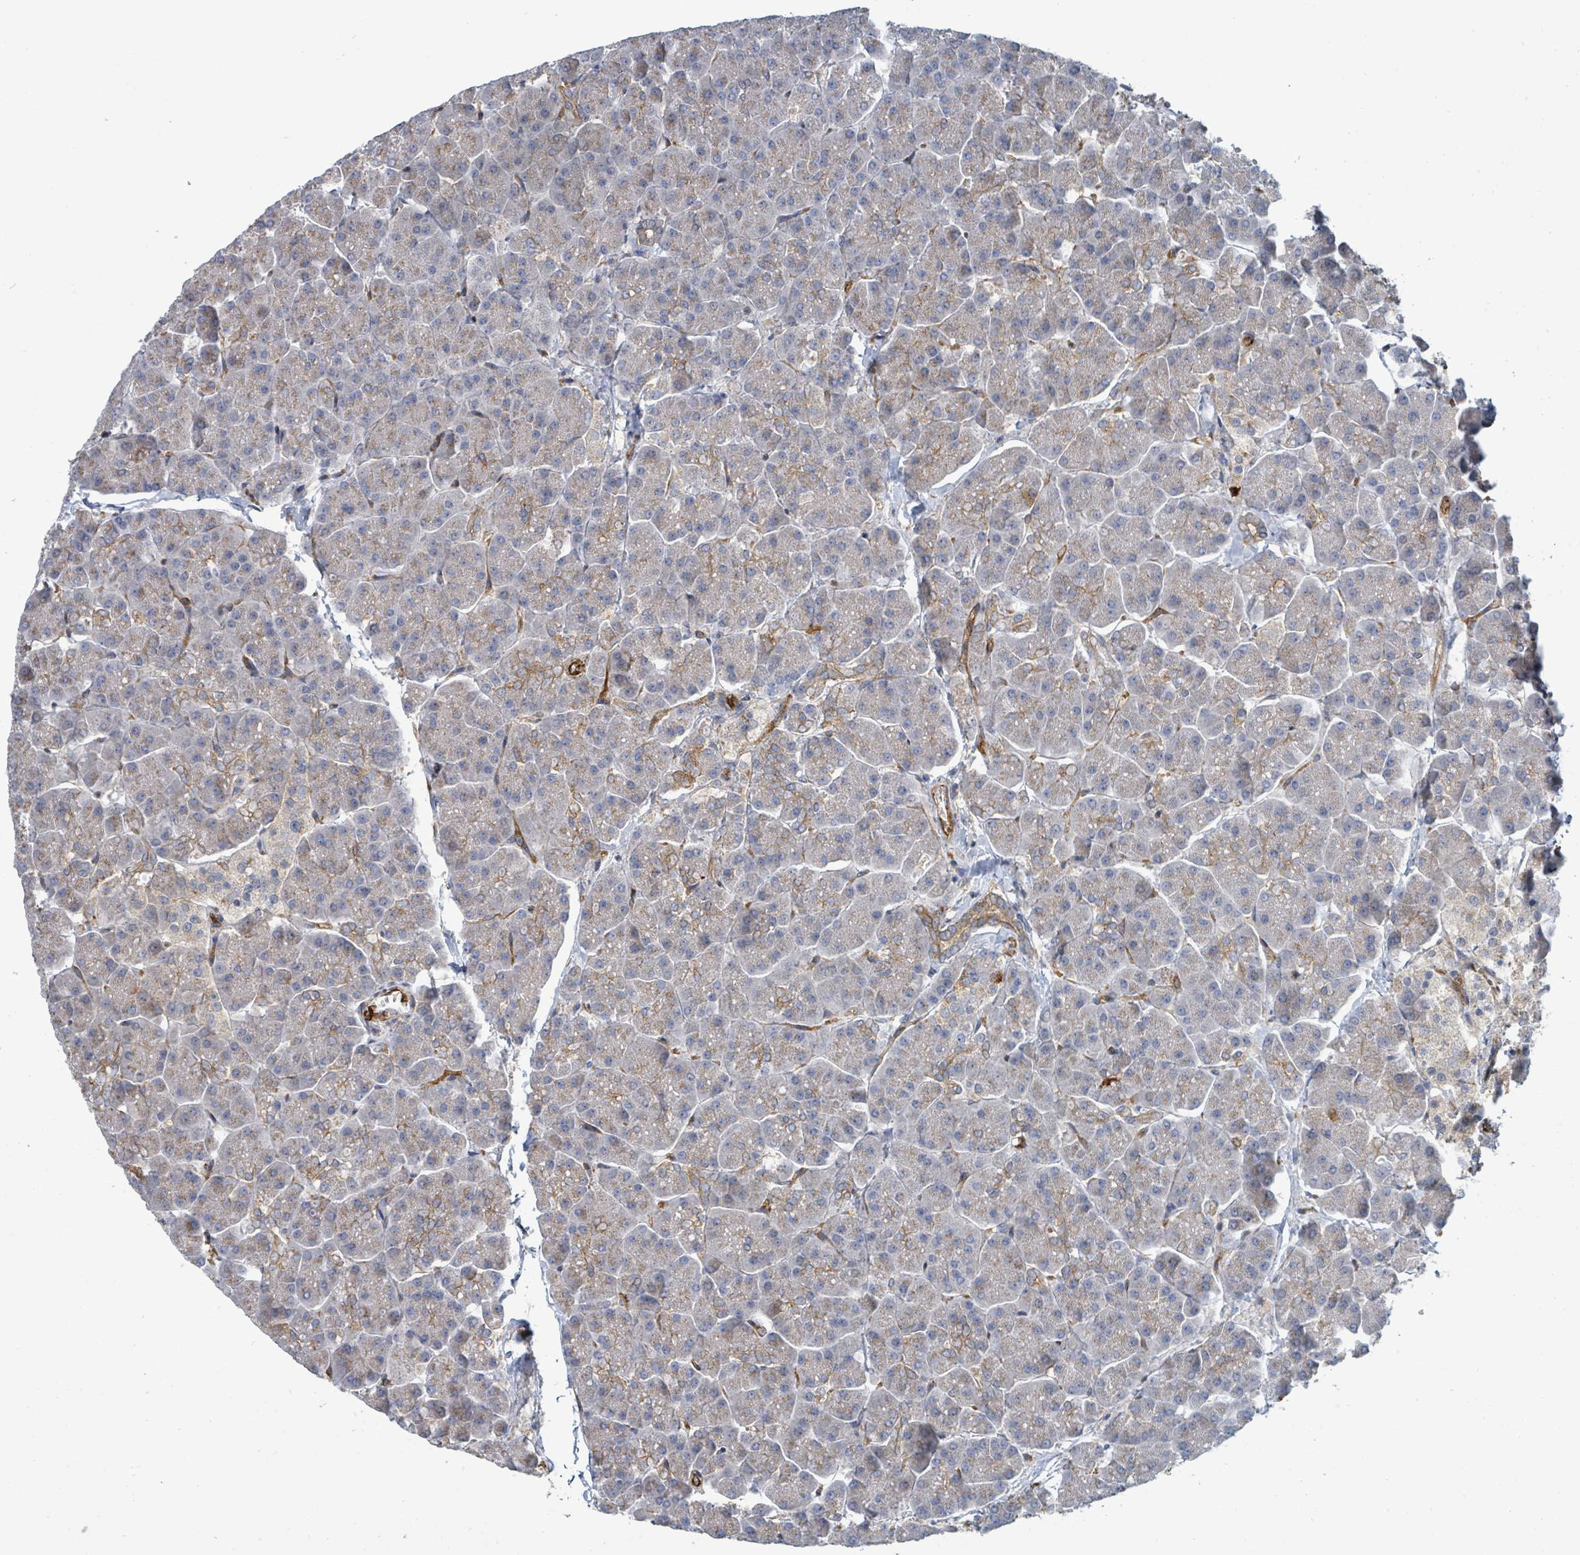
{"staining": {"intensity": "moderate", "quantity": "<25%", "location": "cytoplasmic/membranous"}, "tissue": "pancreas", "cell_type": "Exocrine glandular cells", "image_type": "normal", "snomed": [{"axis": "morphology", "description": "Normal tissue, NOS"}, {"axis": "topography", "description": "Pancreas"}, {"axis": "topography", "description": "Peripheral nerve tissue"}], "caption": "Unremarkable pancreas reveals moderate cytoplasmic/membranous expression in about <25% of exocrine glandular cells (Stains: DAB in brown, nuclei in blue, Microscopy: brightfield microscopy at high magnification)..", "gene": "IFIT1", "patient": {"sex": "male", "age": 54}}